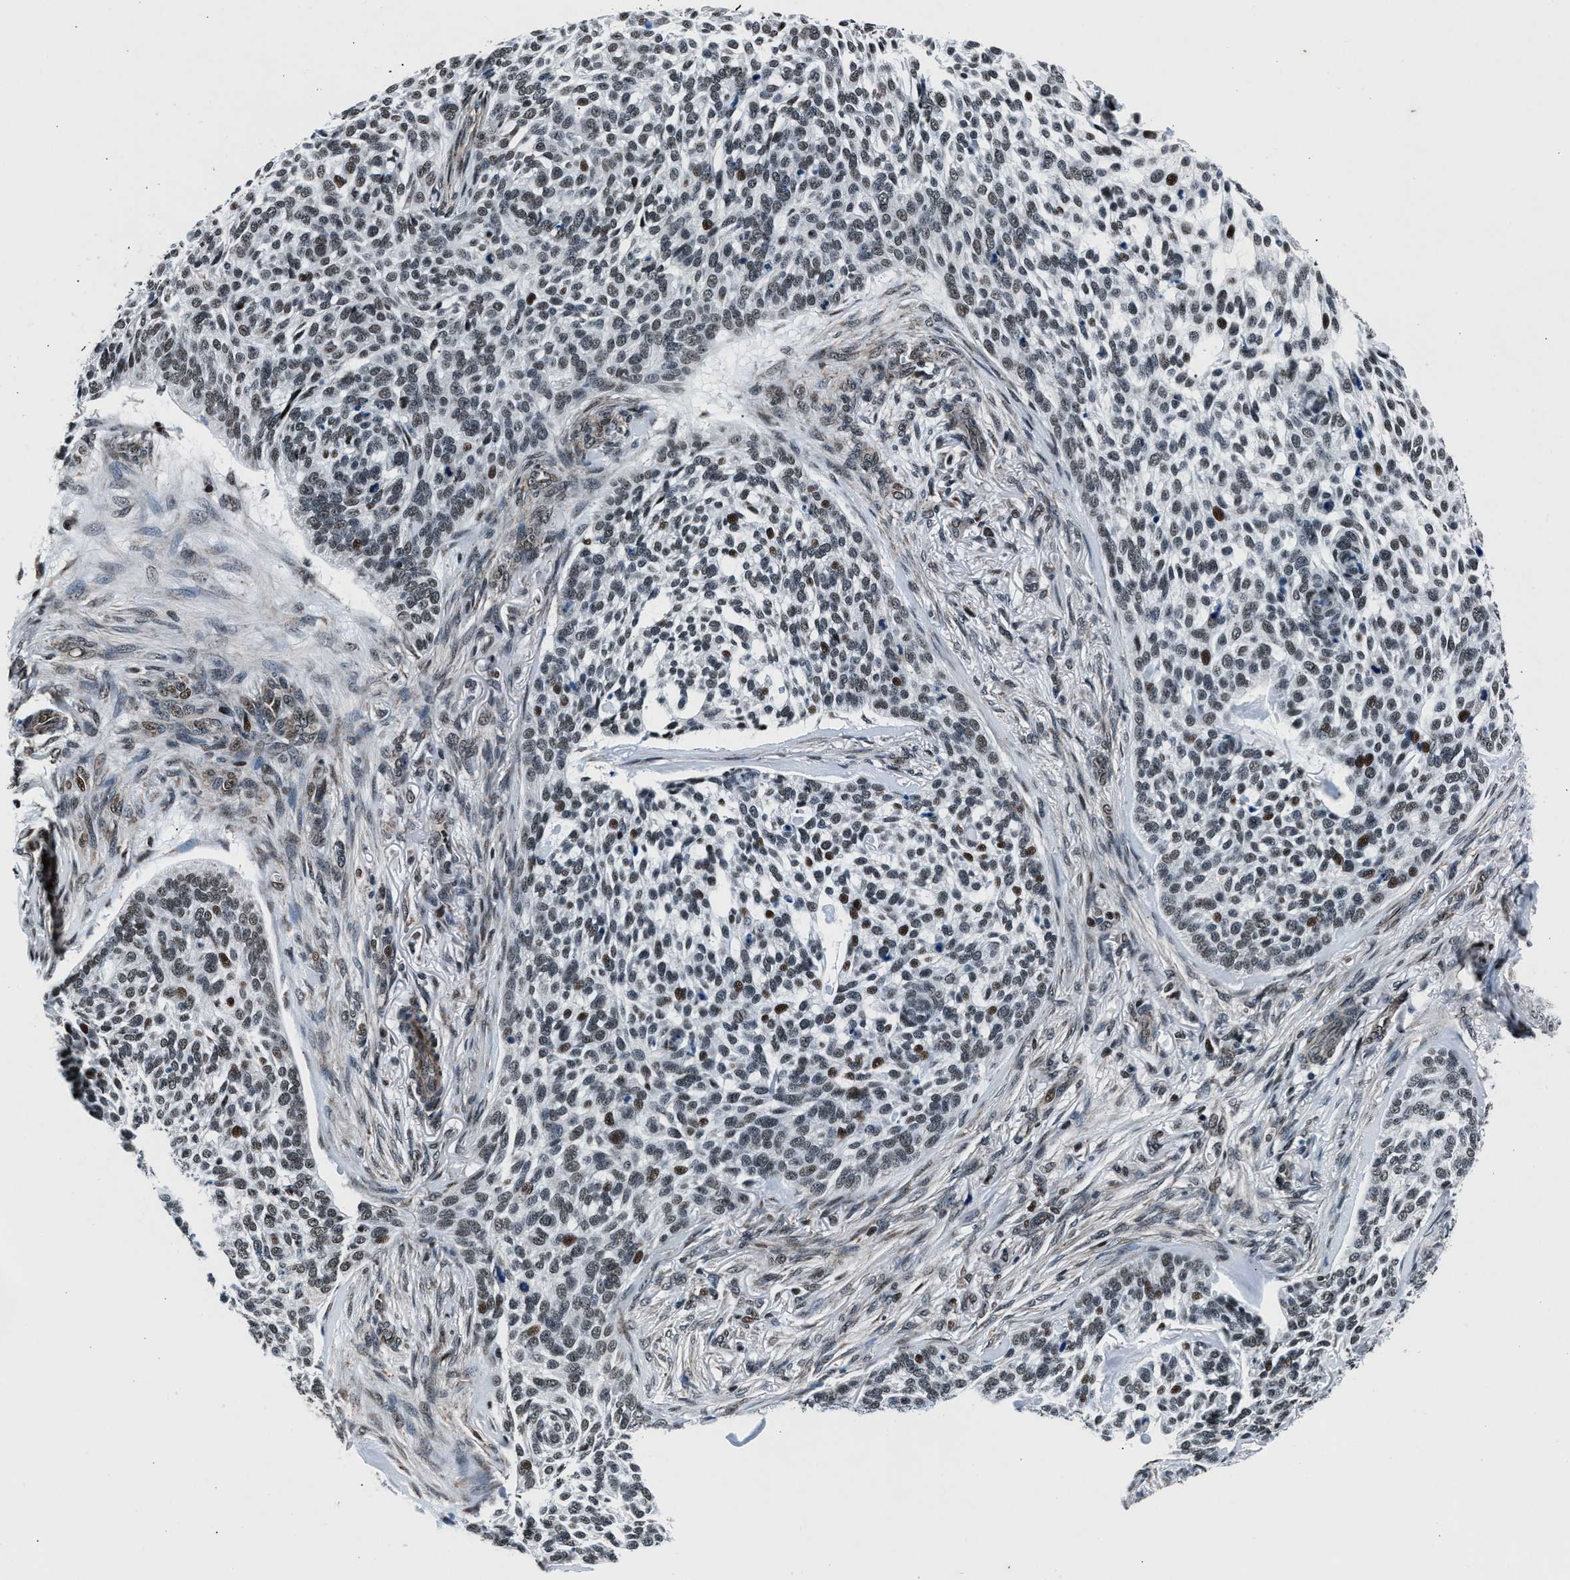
{"staining": {"intensity": "weak", "quantity": "<25%", "location": "nuclear"}, "tissue": "skin cancer", "cell_type": "Tumor cells", "image_type": "cancer", "snomed": [{"axis": "morphology", "description": "Basal cell carcinoma"}, {"axis": "topography", "description": "Skin"}], "caption": "Protein analysis of skin cancer (basal cell carcinoma) reveals no significant positivity in tumor cells.", "gene": "PRRC2B", "patient": {"sex": "female", "age": 64}}